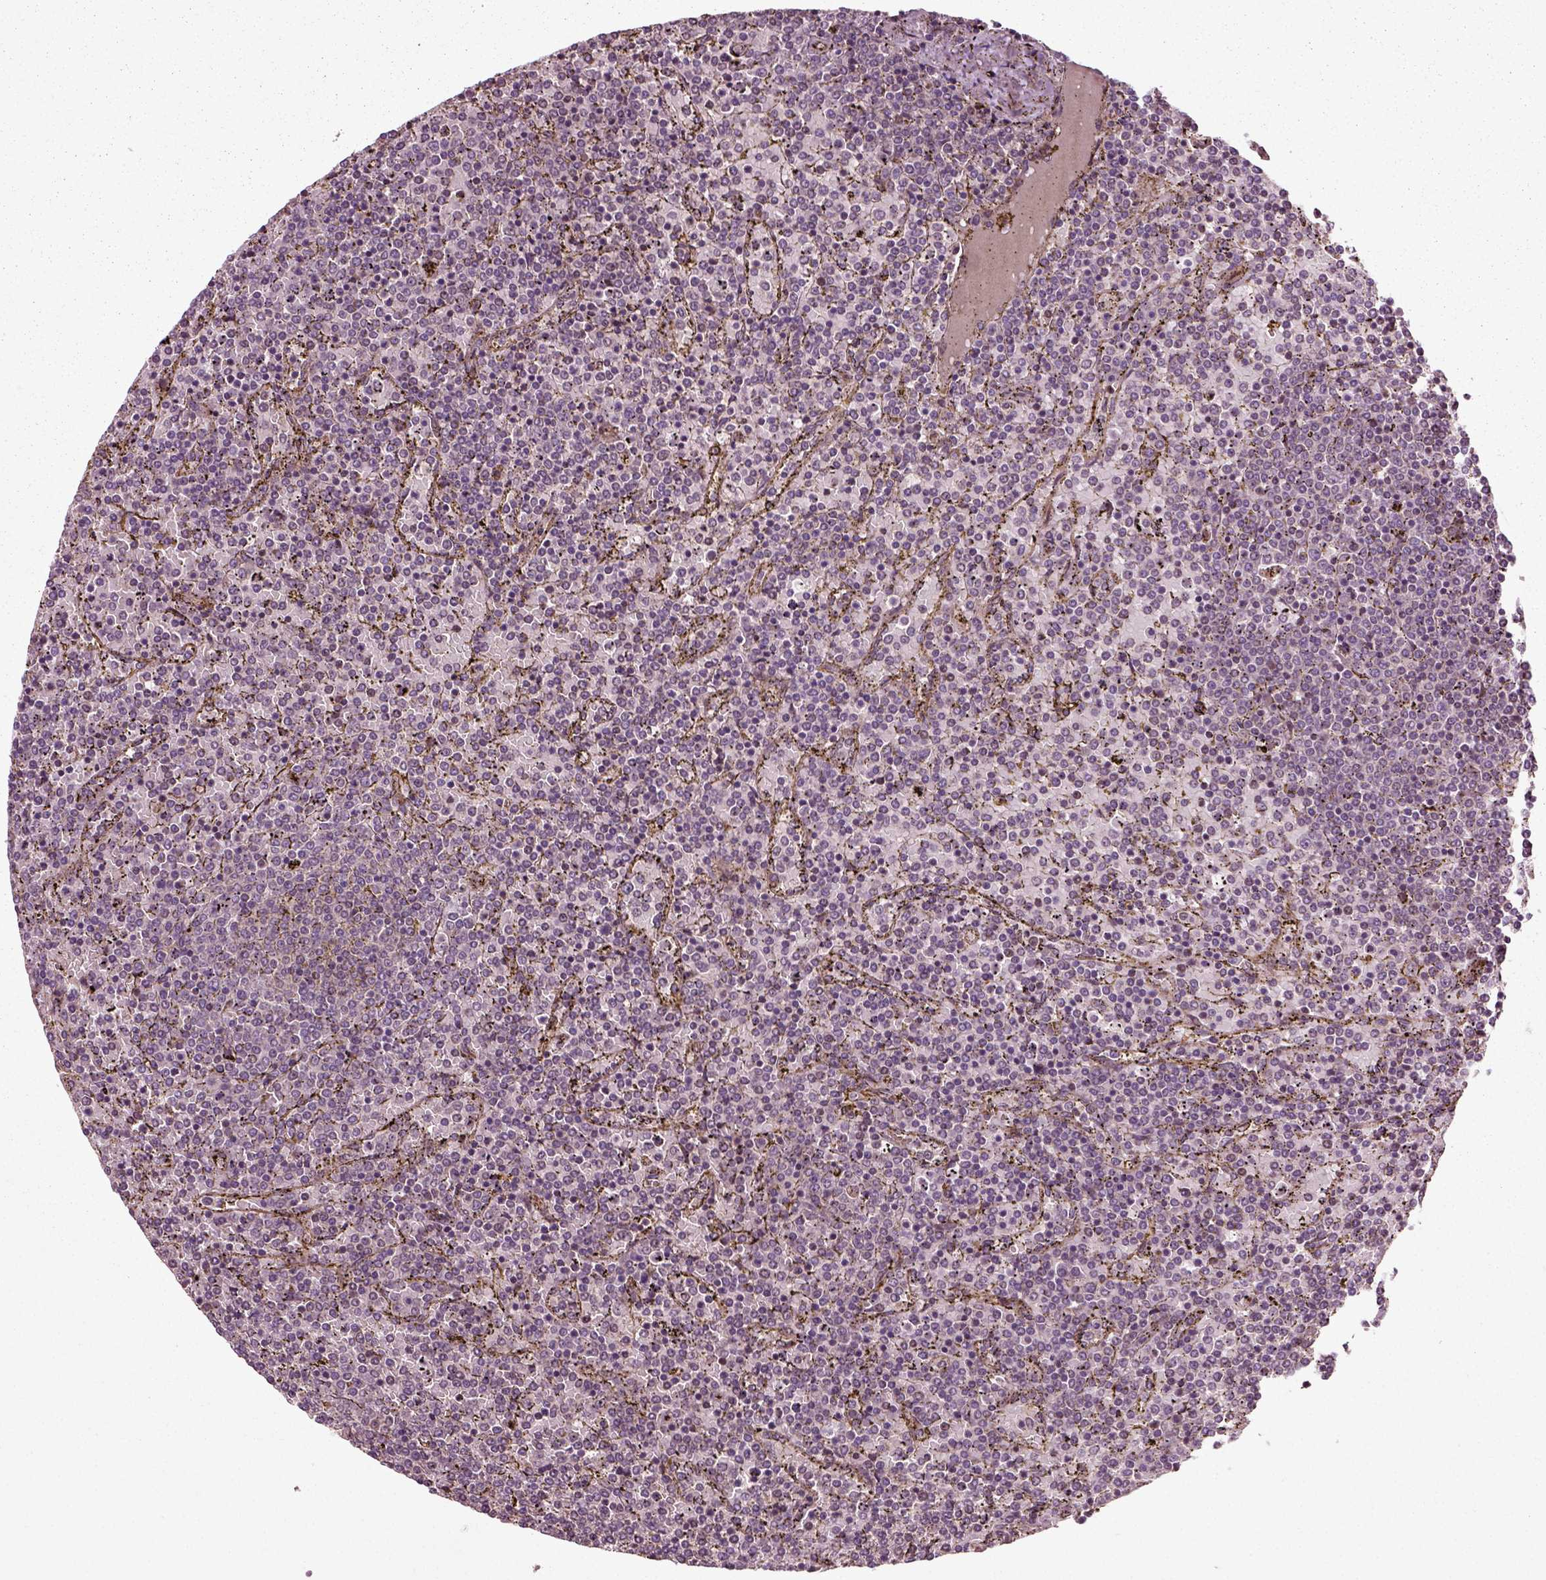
{"staining": {"intensity": "negative", "quantity": "none", "location": "none"}, "tissue": "lymphoma", "cell_type": "Tumor cells", "image_type": "cancer", "snomed": [{"axis": "morphology", "description": "Malignant lymphoma, non-Hodgkin's type, Low grade"}, {"axis": "topography", "description": "Spleen"}], "caption": "Histopathology image shows no significant protein staining in tumor cells of lymphoma.", "gene": "PLCD3", "patient": {"sex": "female", "age": 77}}